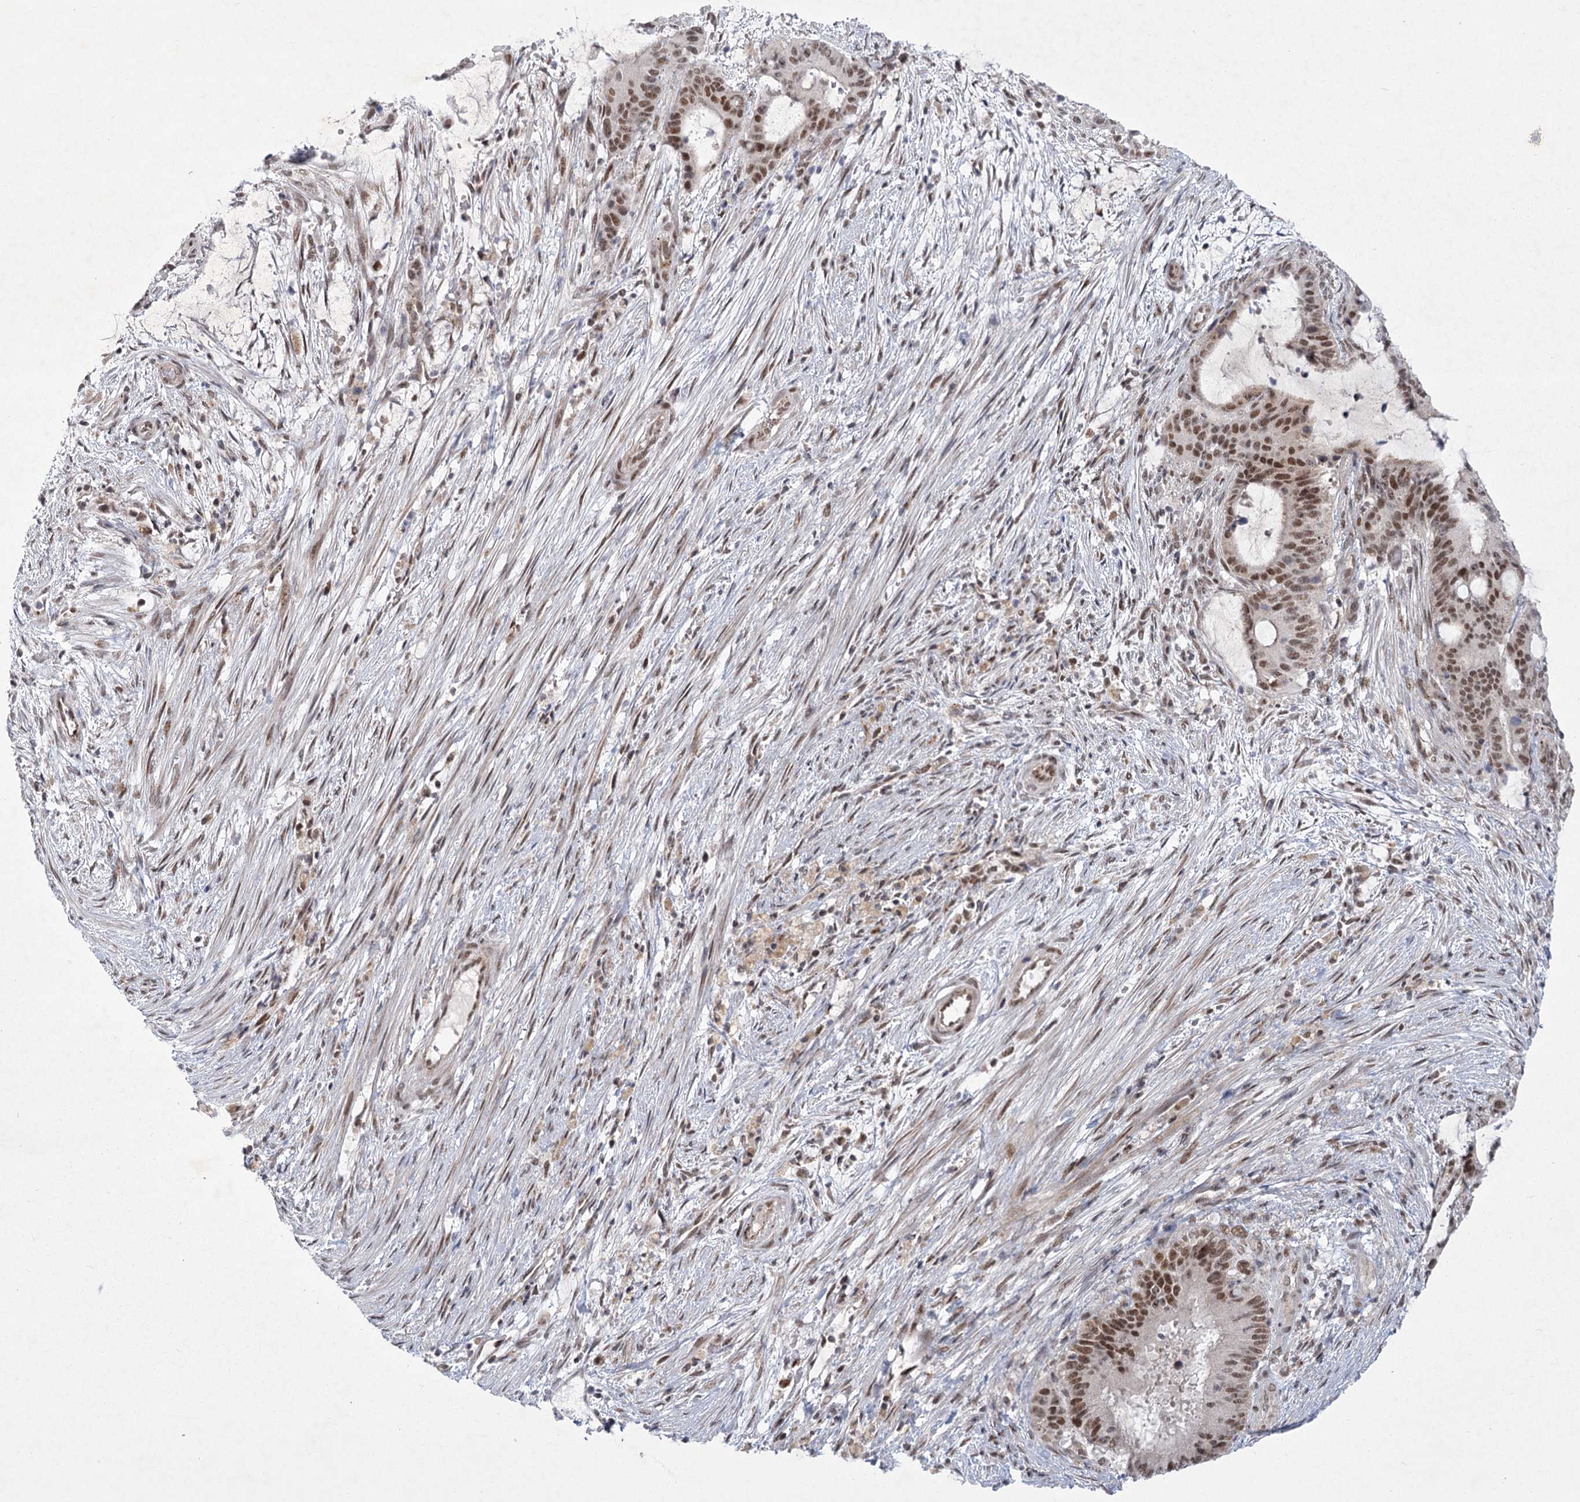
{"staining": {"intensity": "strong", "quantity": ">75%", "location": "nuclear"}, "tissue": "liver cancer", "cell_type": "Tumor cells", "image_type": "cancer", "snomed": [{"axis": "morphology", "description": "Normal tissue, NOS"}, {"axis": "morphology", "description": "Cholangiocarcinoma"}, {"axis": "topography", "description": "Liver"}, {"axis": "topography", "description": "Peripheral nerve tissue"}], "caption": "Liver cholangiocarcinoma was stained to show a protein in brown. There is high levels of strong nuclear expression in about >75% of tumor cells. (Brightfield microscopy of DAB IHC at high magnification).", "gene": "CIB4", "patient": {"sex": "female", "age": 73}}